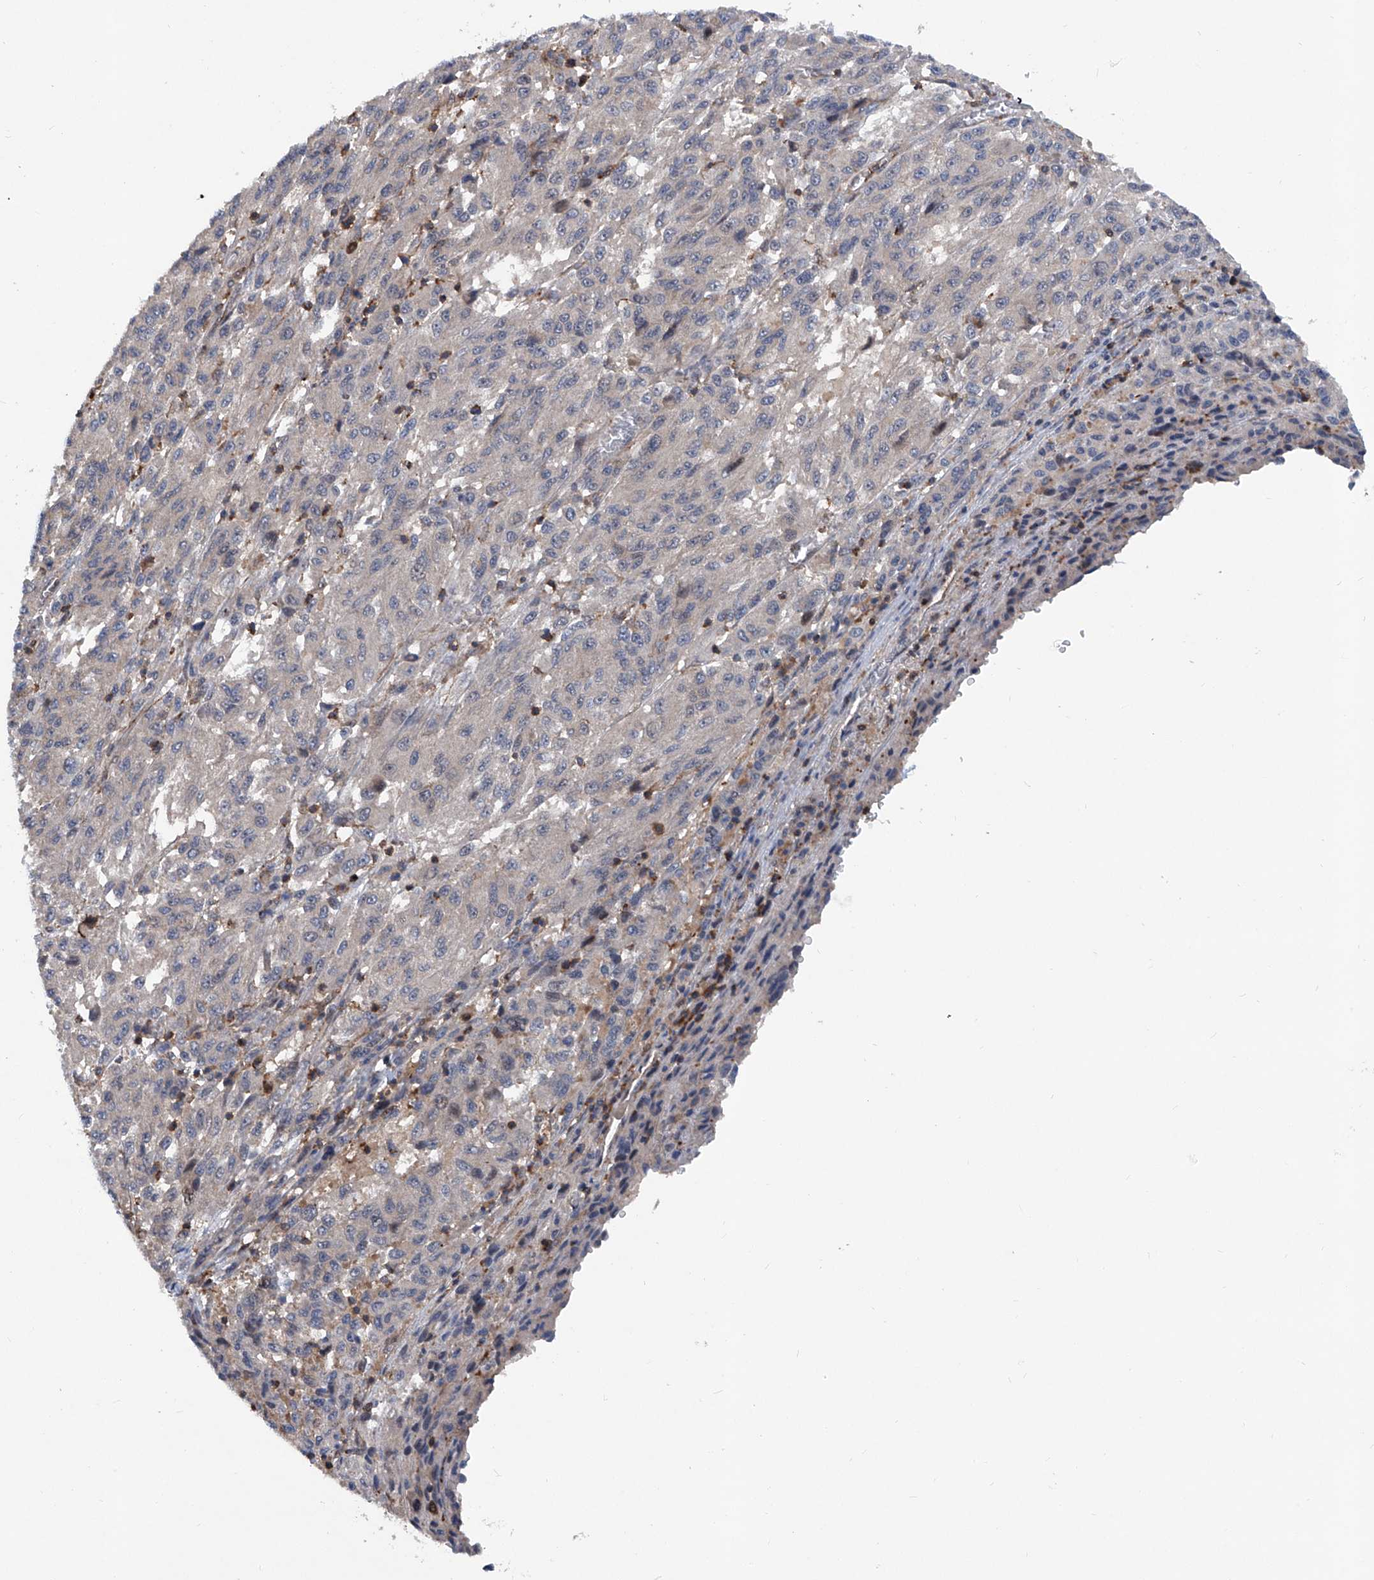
{"staining": {"intensity": "negative", "quantity": "none", "location": "none"}, "tissue": "melanoma", "cell_type": "Tumor cells", "image_type": "cancer", "snomed": [{"axis": "morphology", "description": "Malignant melanoma, Metastatic site"}, {"axis": "topography", "description": "Lung"}], "caption": "The histopathology image shows no significant expression in tumor cells of melanoma. (IHC, brightfield microscopy, high magnification).", "gene": "NT5C3A", "patient": {"sex": "male", "age": 64}}